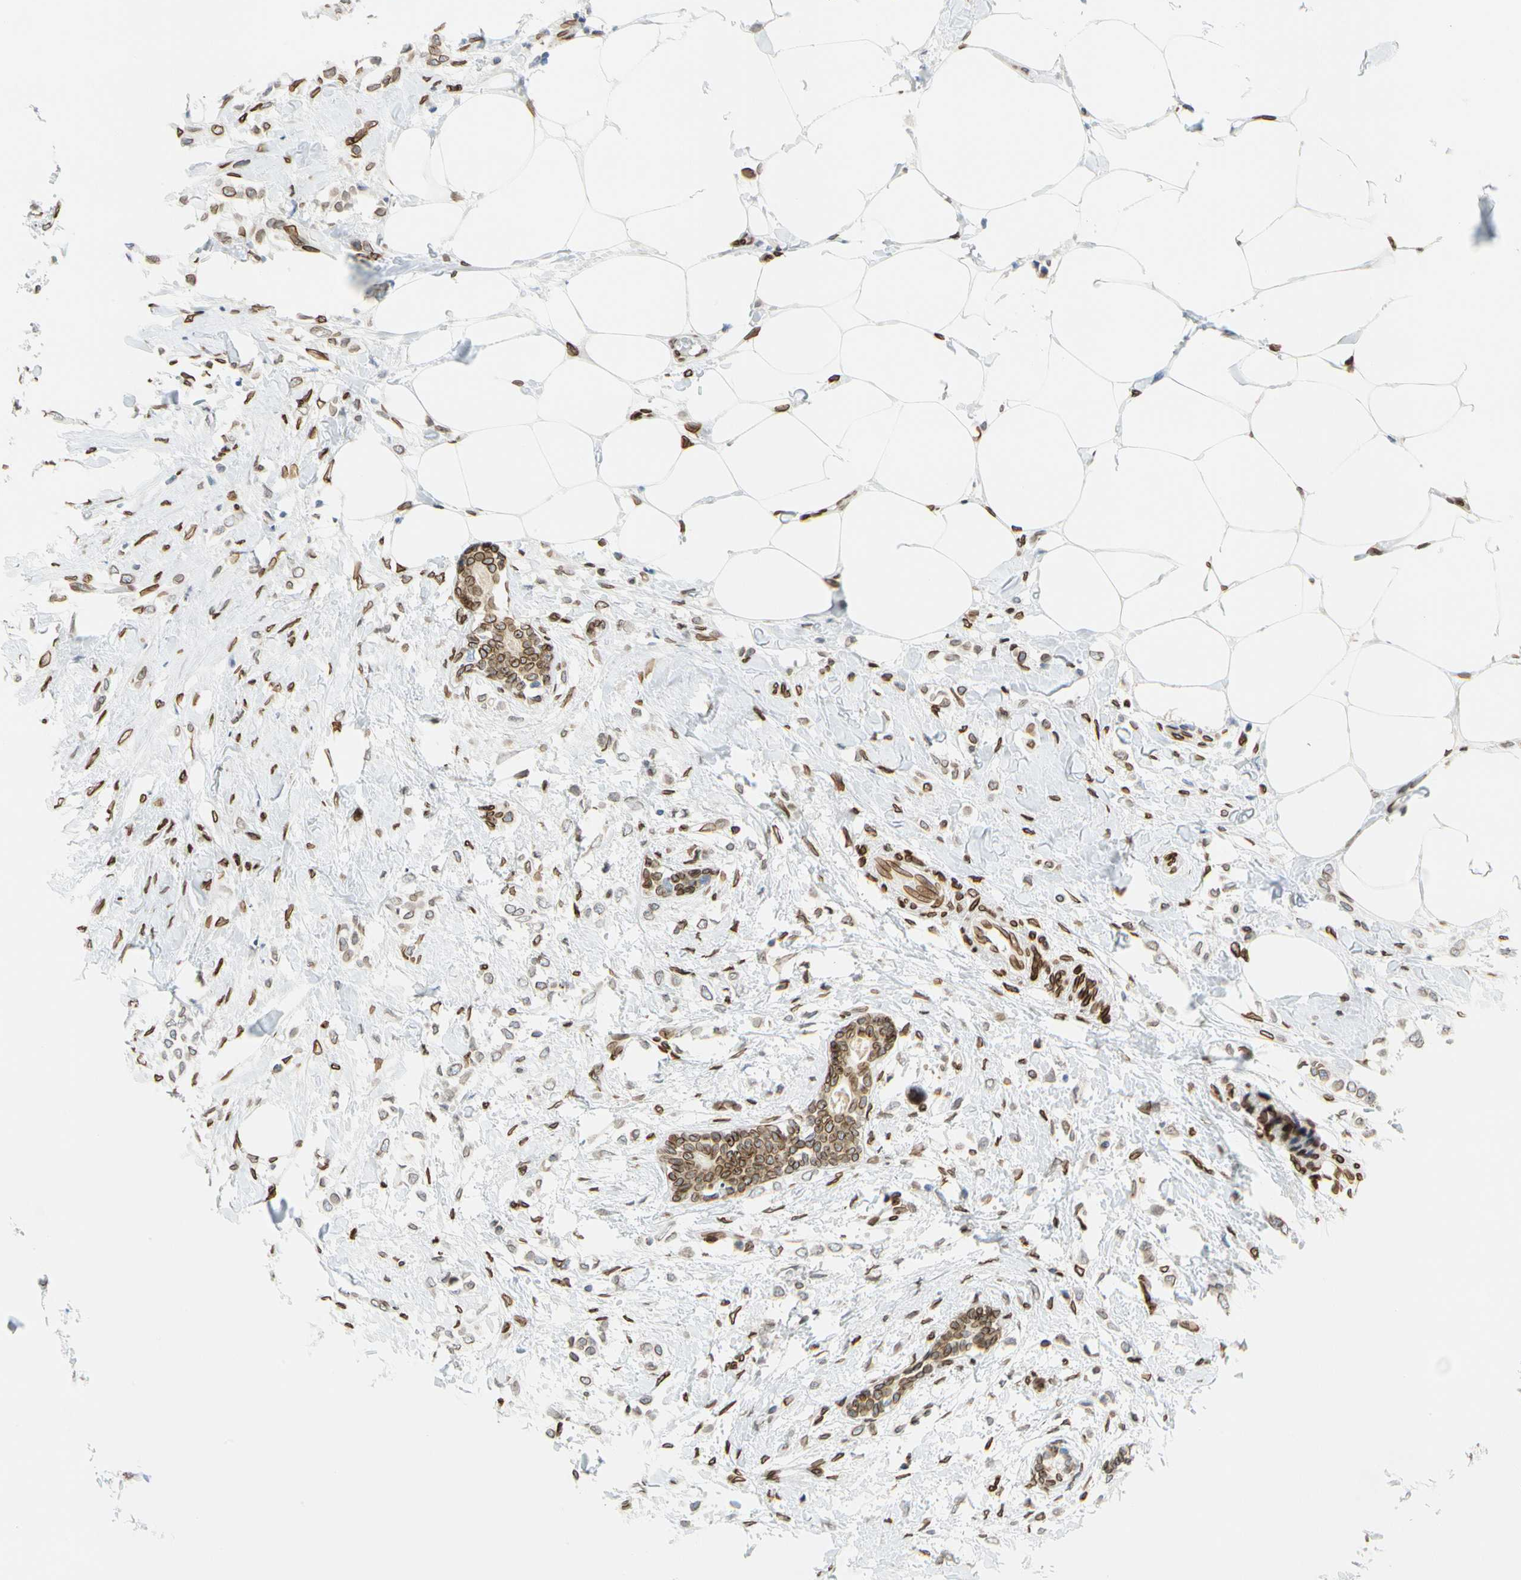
{"staining": {"intensity": "moderate", "quantity": ">75%", "location": "cytoplasmic/membranous,nuclear"}, "tissue": "breast cancer", "cell_type": "Tumor cells", "image_type": "cancer", "snomed": [{"axis": "morphology", "description": "Lobular carcinoma, in situ"}, {"axis": "morphology", "description": "Lobular carcinoma"}, {"axis": "topography", "description": "Breast"}], "caption": "Breast cancer stained with DAB immunohistochemistry (IHC) shows medium levels of moderate cytoplasmic/membranous and nuclear positivity in approximately >75% of tumor cells. (DAB IHC with brightfield microscopy, high magnification).", "gene": "SUN1", "patient": {"sex": "female", "age": 41}}